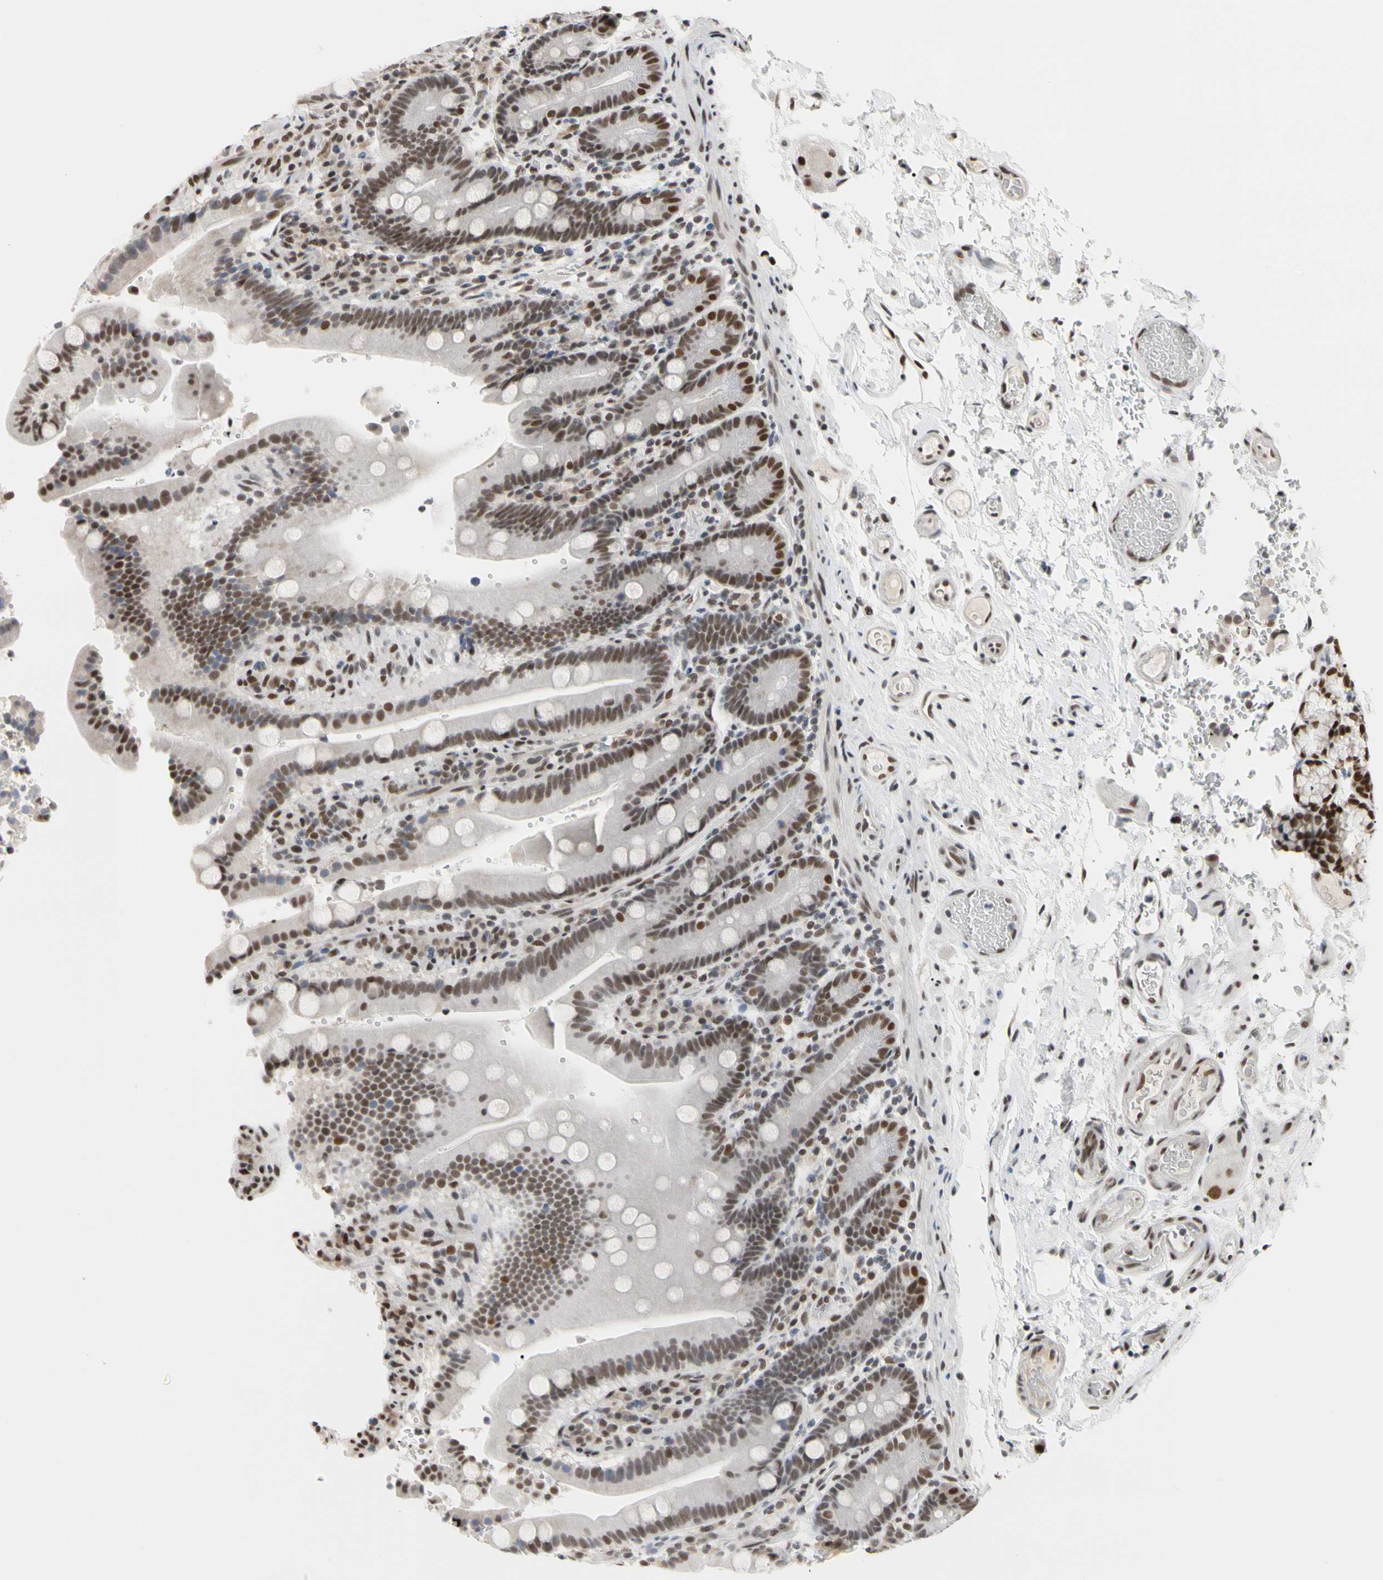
{"staining": {"intensity": "moderate", "quantity": ">75%", "location": "nuclear"}, "tissue": "duodenum", "cell_type": "Glandular cells", "image_type": "normal", "snomed": [{"axis": "morphology", "description": "Normal tissue, NOS"}, {"axis": "topography", "description": "Small intestine, NOS"}], "caption": "High-power microscopy captured an immunohistochemistry (IHC) micrograph of benign duodenum, revealing moderate nuclear staining in about >75% of glandular cells.", "gene": "FAM98B", "patient": {"sex": "female", "age": 71}}